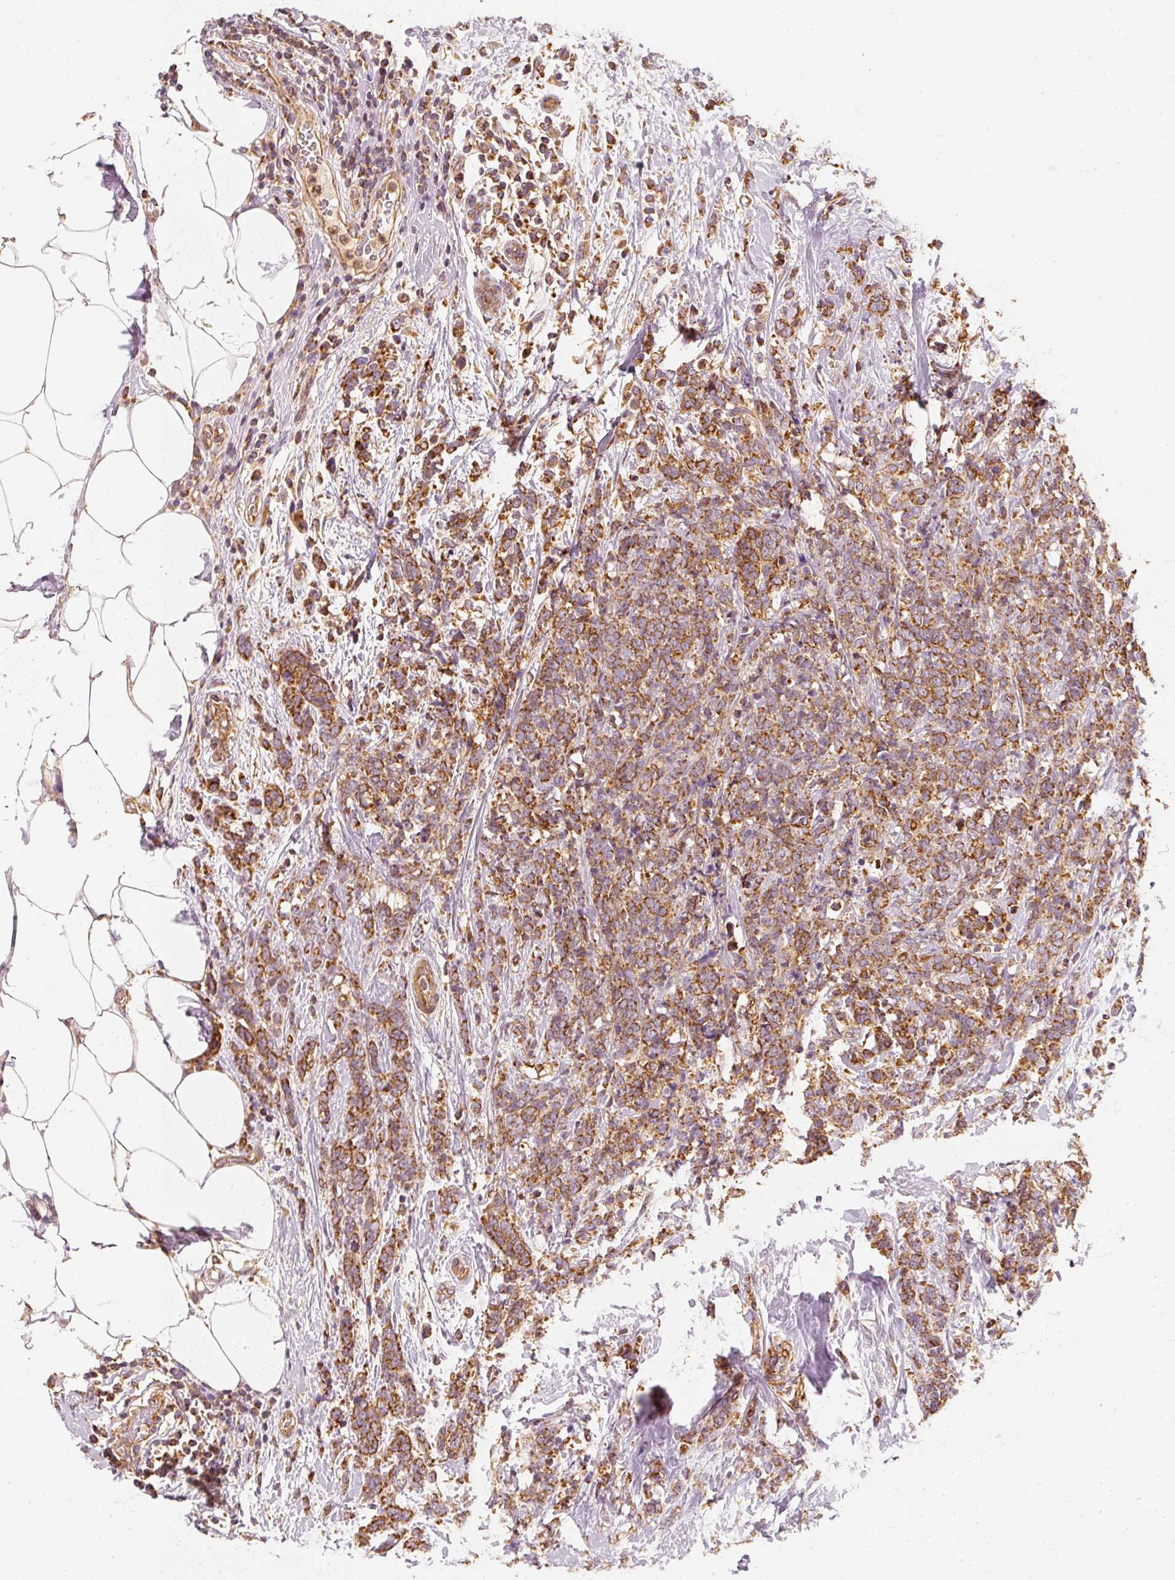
{"staining": {"intensity": "moderate", "quantity": ">75%", "location": "cytoplasmic/membranous"}, "tissue": "breast cancer", "cell_type": "Tumor cells", "image_type": "cancer", "snomed": [{"axis": "morphology", "description": "Lobular carcinoma"}, {"axis": "topography", "description": "Breast"}], "caption": "Breast lobular carcinoma stained with DAB (3,3'-diaminobenzidine) IHC exhibits medium levels of moderate cytoplasmic/membranous positivity in approximately >75% of tumor cells.", "gene": "TOMM40", "patient": {"sex": "female", "age": 58}}